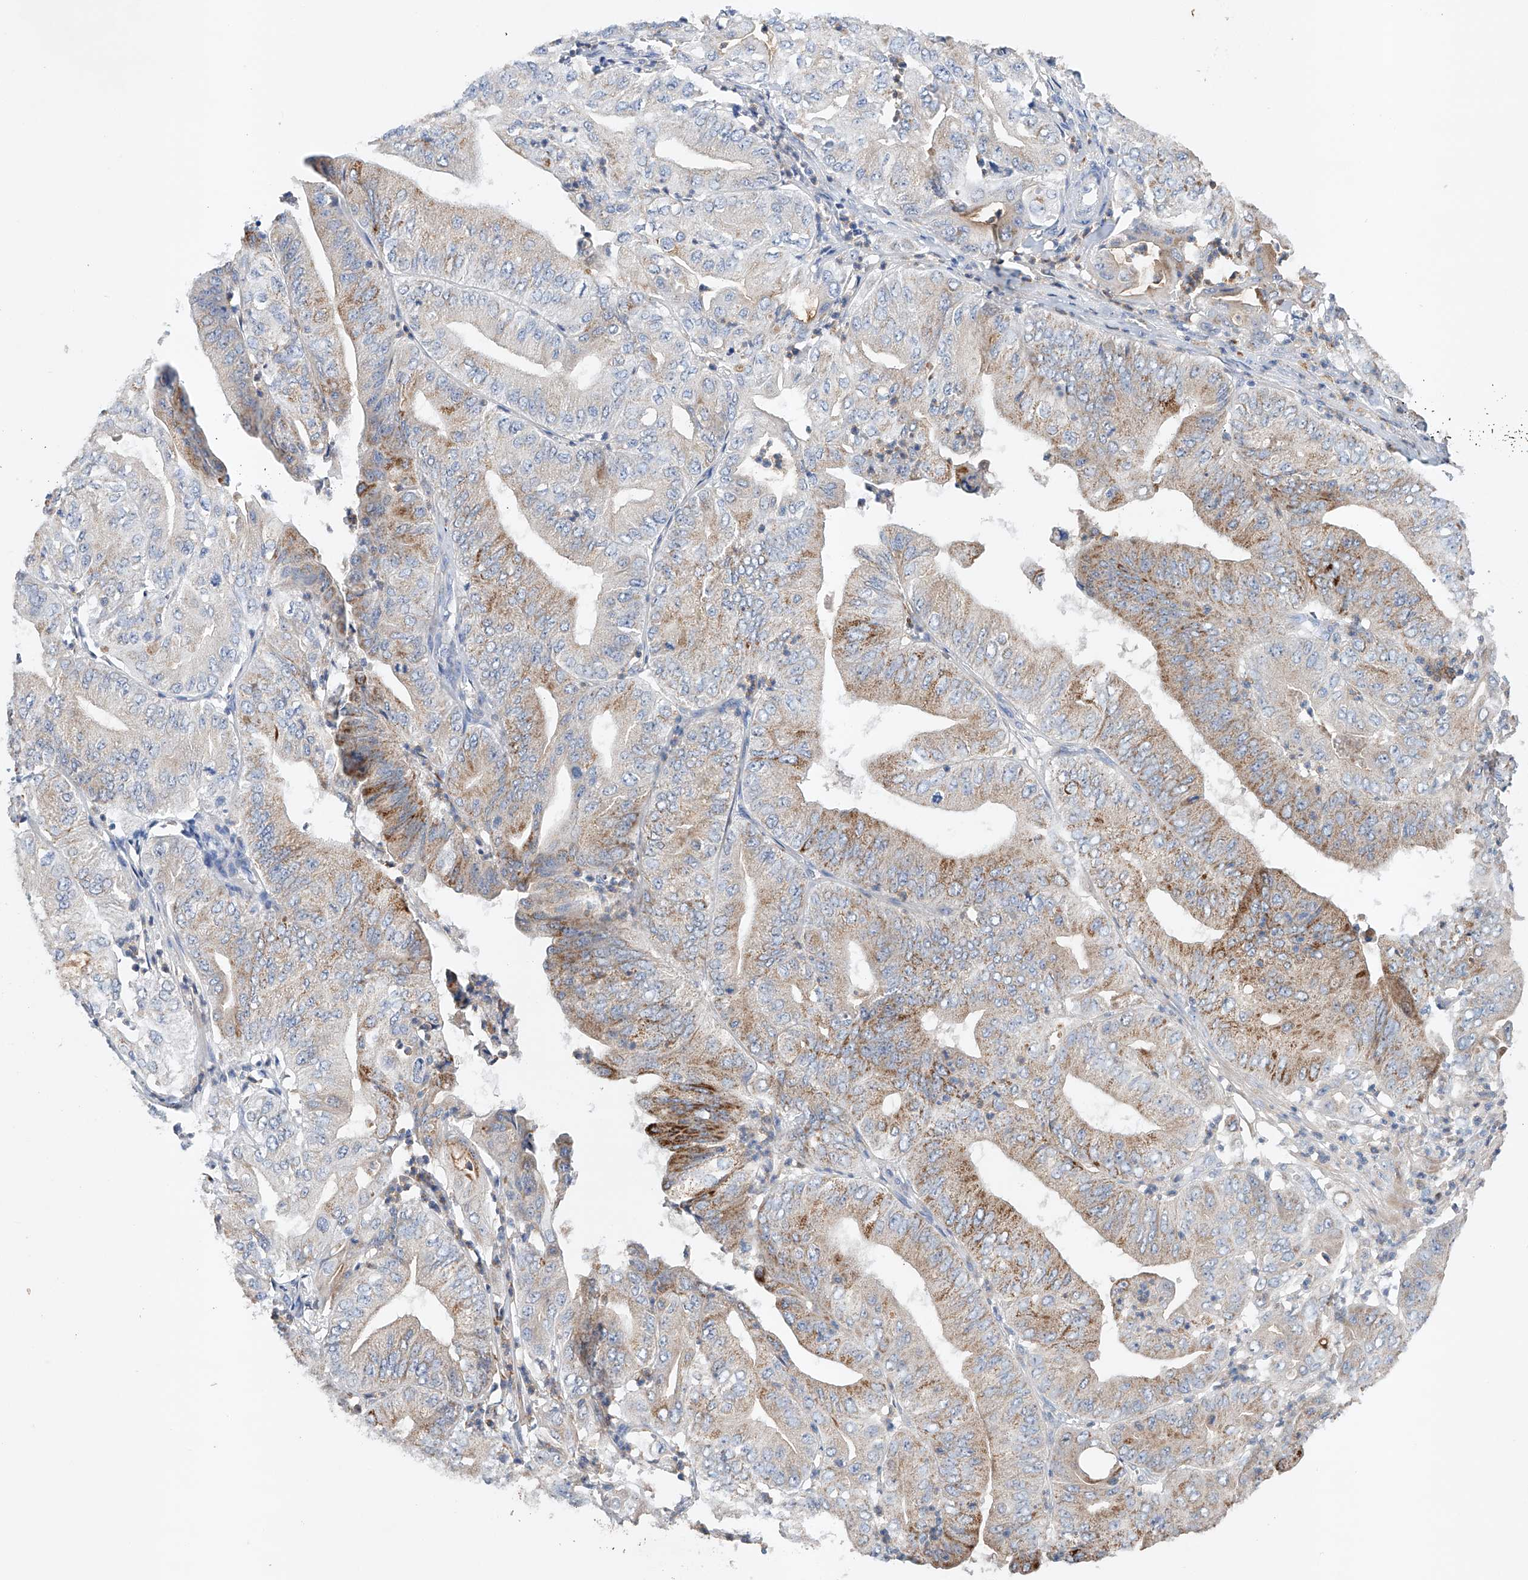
{"staining": {"intensity": "moderate", "quantity": ">75%", "location": "cytoplasmic/membranous"}, "tissue": "pancreatic cancer", "cell_type": "Tumor cells", "image_type": "cancer", "snomed": [{"axis": "morphology", "description": "Adenocarcinoma, NOS"}, {"axis": "topography", "description": "Pancreas"}], "caption": "A brown stain shows moderate cytoplasmic/membranous expression of a protein in human pancreatic cancer tumor cells.", "gene": "GPC4", "patient": {"sex": "female", "age": 77}}